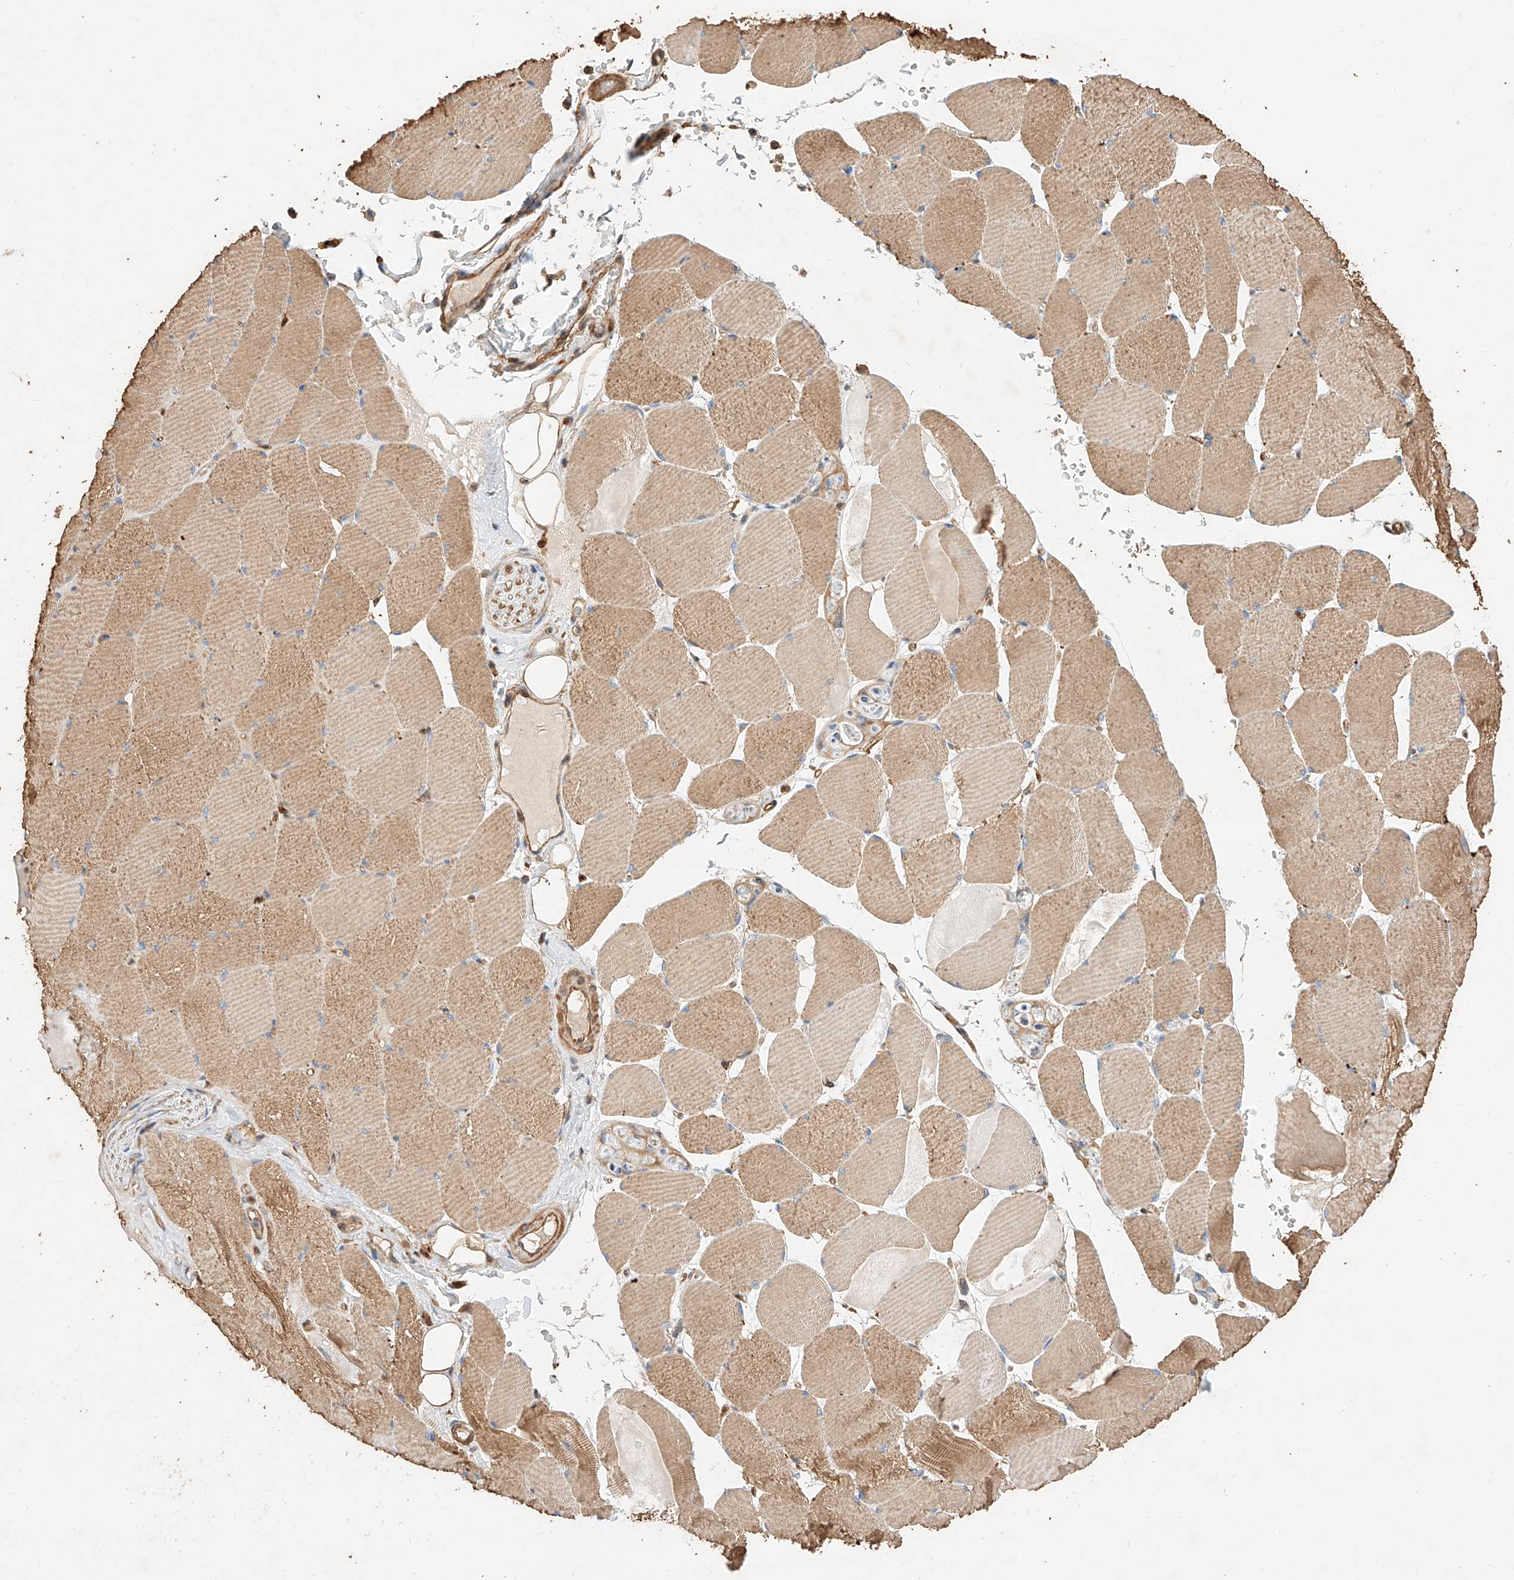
{"staining": {"intensity": "moderate", "quantity": ">75%", "location": "cytoplasmic/membranous"}, "tissue": "skeletal muscle", "cell_type": "Myocytes", "image_type": "normal", "snomed": [{"axis": "morphology", "description": "Normal tissue, NOS"}, {"axis": "topography", "description": "Skeletal muscle"}, {"axis": "topography", "description": "Head-Neck"}], "caption": "Approximately >75% of myocytes in unremarkable human skeletal muscle exhibit moderate cytoplasmic/membranous protein expression as visualized by brown immunohistochemical staining.", "gene": "GHDC", "patient": {"sex": "male", "age": 66}}